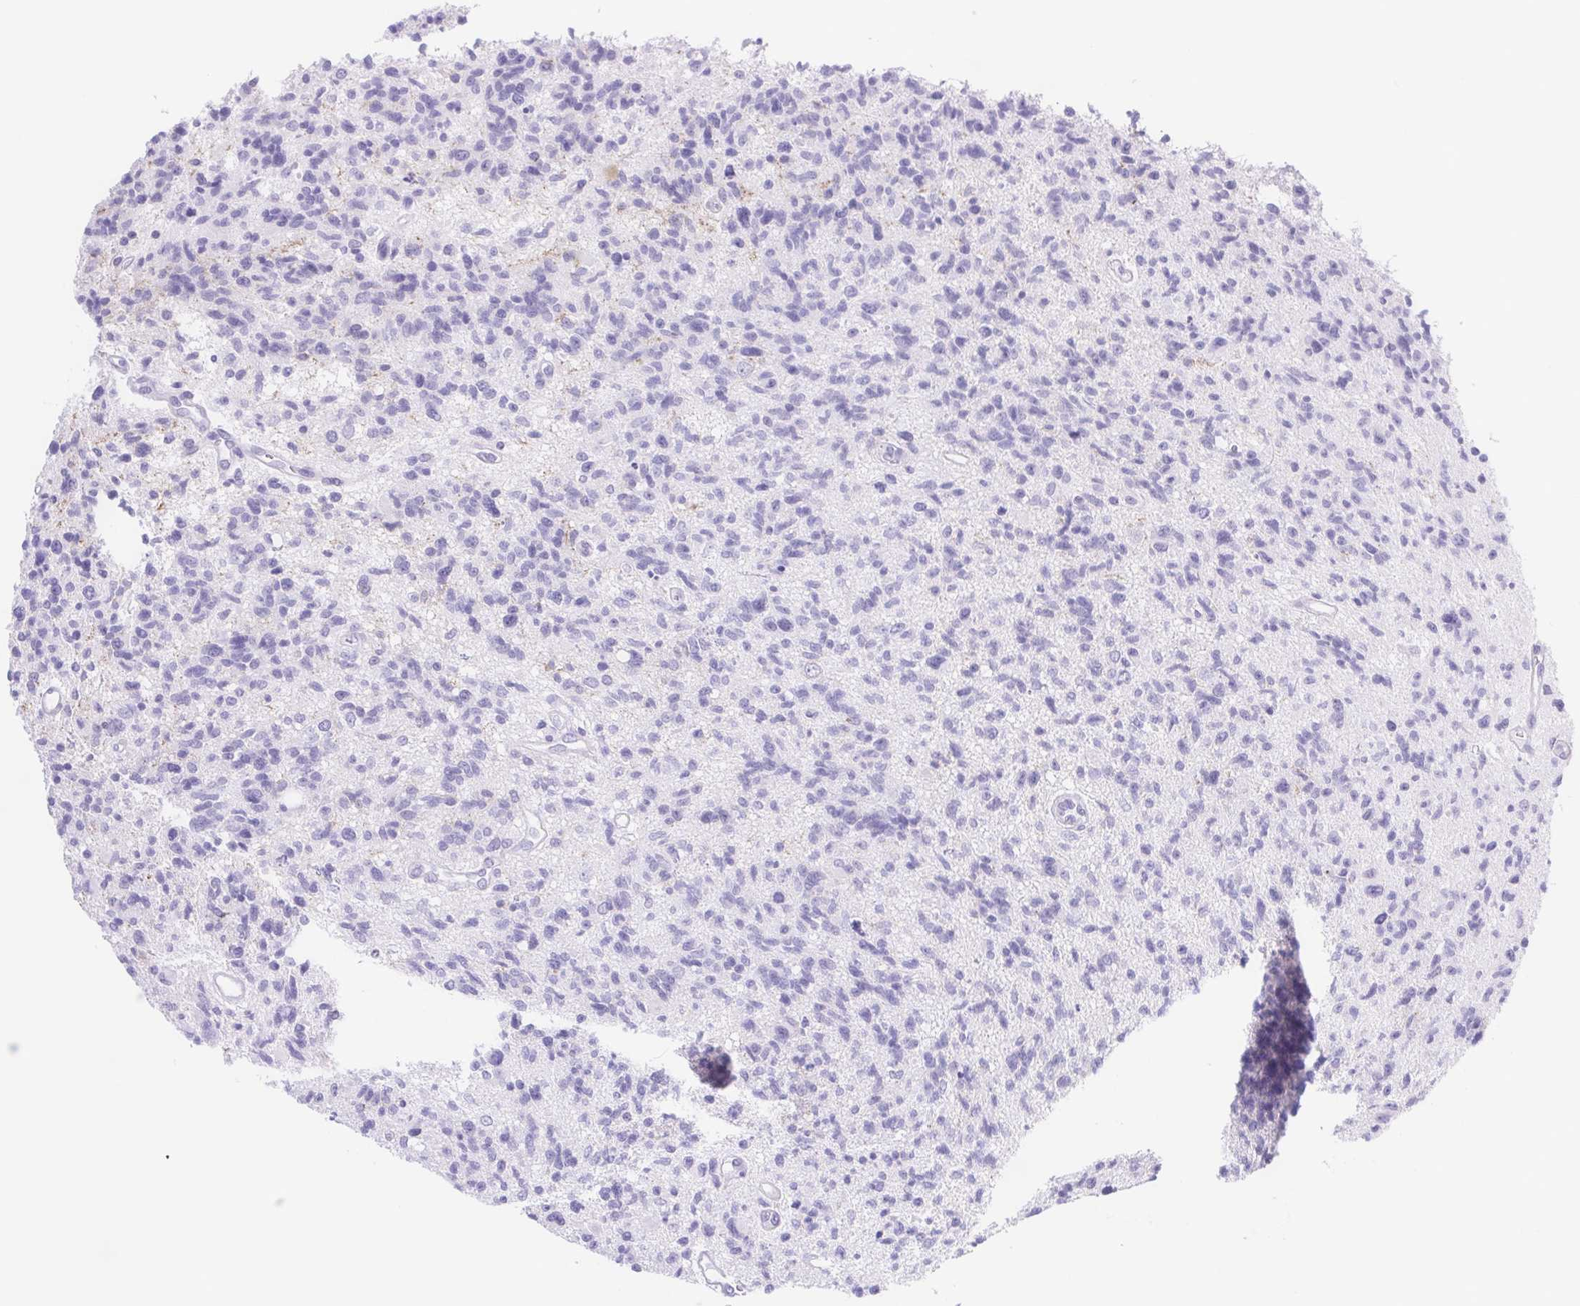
{"staining": {"intensity": "negative", "quantity": "none", "location": "none"}, "tissue": "glioma", "cell_type": "Tumor cells", "image_type": "cancer", "snomed": [{"axis": "morphology", "description": "Glioma, malignant, High grade"}, {"axis": "topography", "description": "Brain"}], "caption": "DAB immunohistochemical staining of human malignant high-grade glioma exhibits no significant positivity in tumor cells. (DAB immunohistochemistry (IHC), high magnification).", "gene": "SYNPR", "patient": {"sex": "male", "age": 29}}